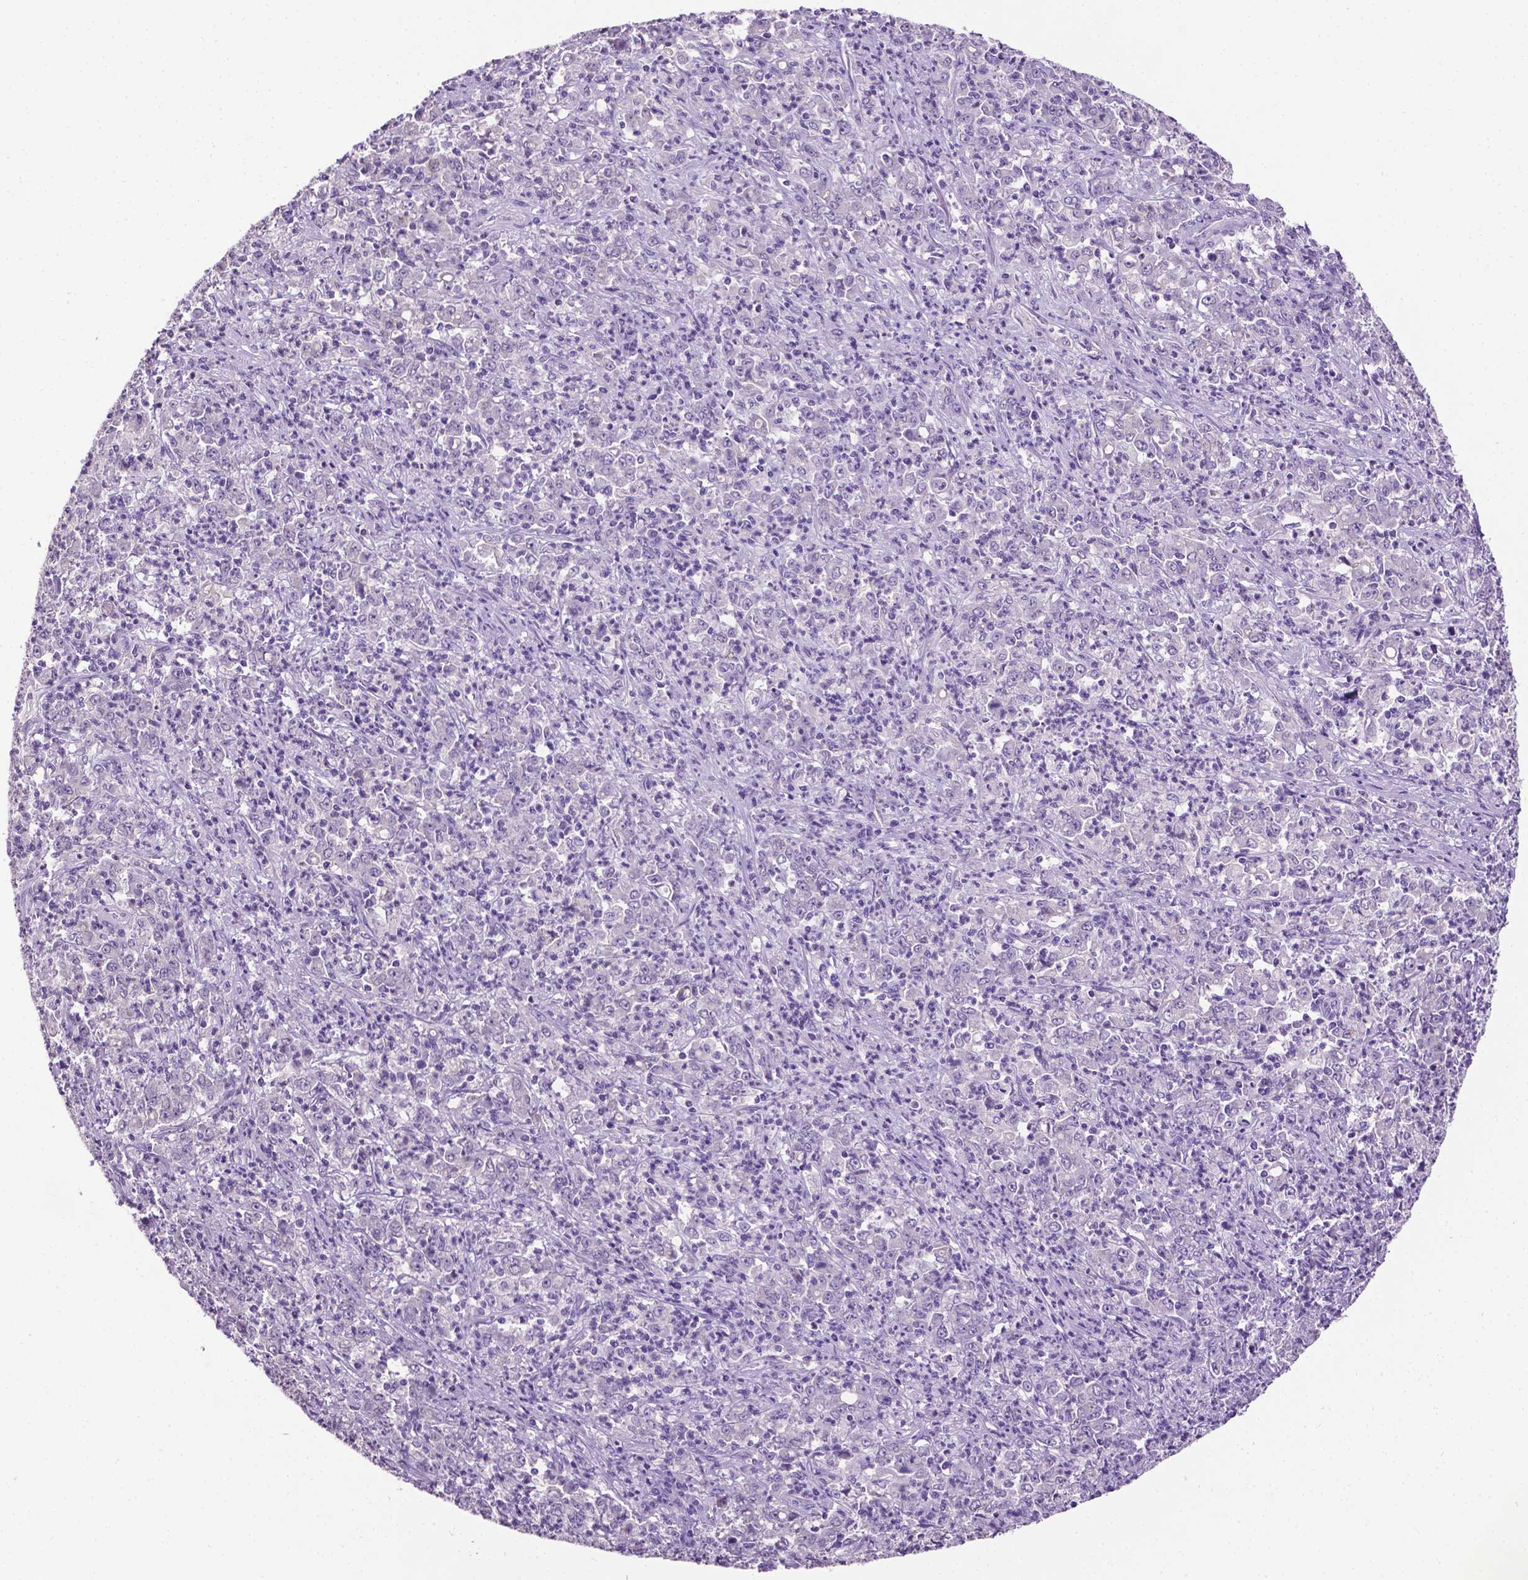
{"staining": {"intensity": "negative", "quantity": "none", "location": "none"}, "tissue": "stomach cancer", "cell_type": "Tumor cells", "image_type": "cancer", "snomed": [{"axis": "morphology", "description": "Adenocarcinoma, NOS"}, {"axis": "topography", "description": "Stomach, lower"}], "caption": "IHC of human stomach cancer demonstrates no staining in tumor cells. The staining was performed using DAB (3,3'-diaminobenzidine) to visualize the protein expression in brown, while the nuclei were stained in blue with hematoxylin (Magnification: 20x).", "gene": "TACSTD2", "patient": {"sex": "female", "age": 71}}